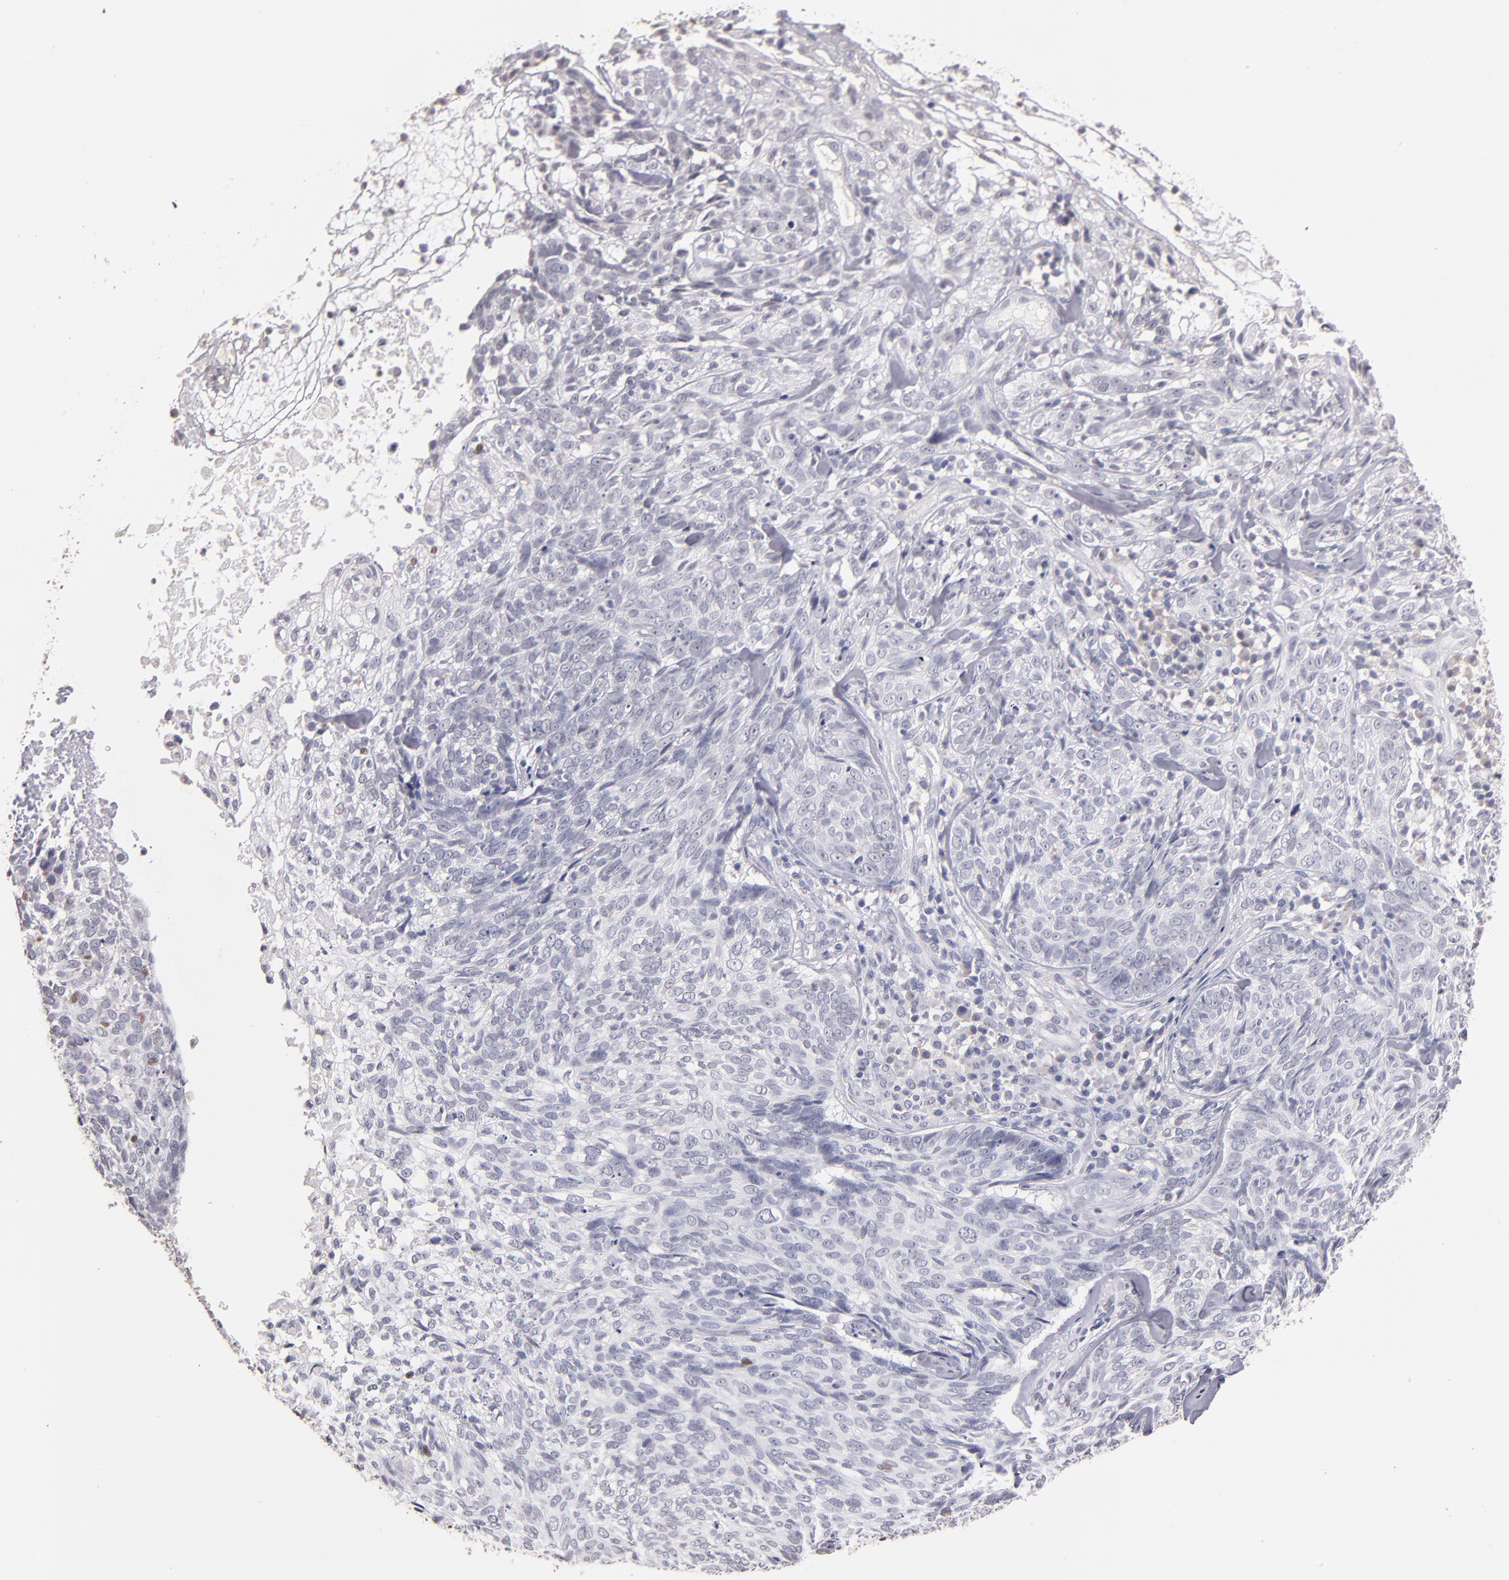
{"staining": {"intensity": "weak", "quantity": "<25%", "location": "nuclear"}, "tissue": "skin cancer", "cell_type": "Tumor cells", "image_type": "cancer", "snomed": [{"axis": "morphology", "description": "Basal cell carcinoma"}, {"axis": "topography", "description": "Skin"}], "caption": "A photomicrograph of skin cancer (basal cell carcinoma) stained for a protein displays no brown staining in tumor cells.", "gene": "SOX10", "patient": {"sex": "male", "age": 72}}